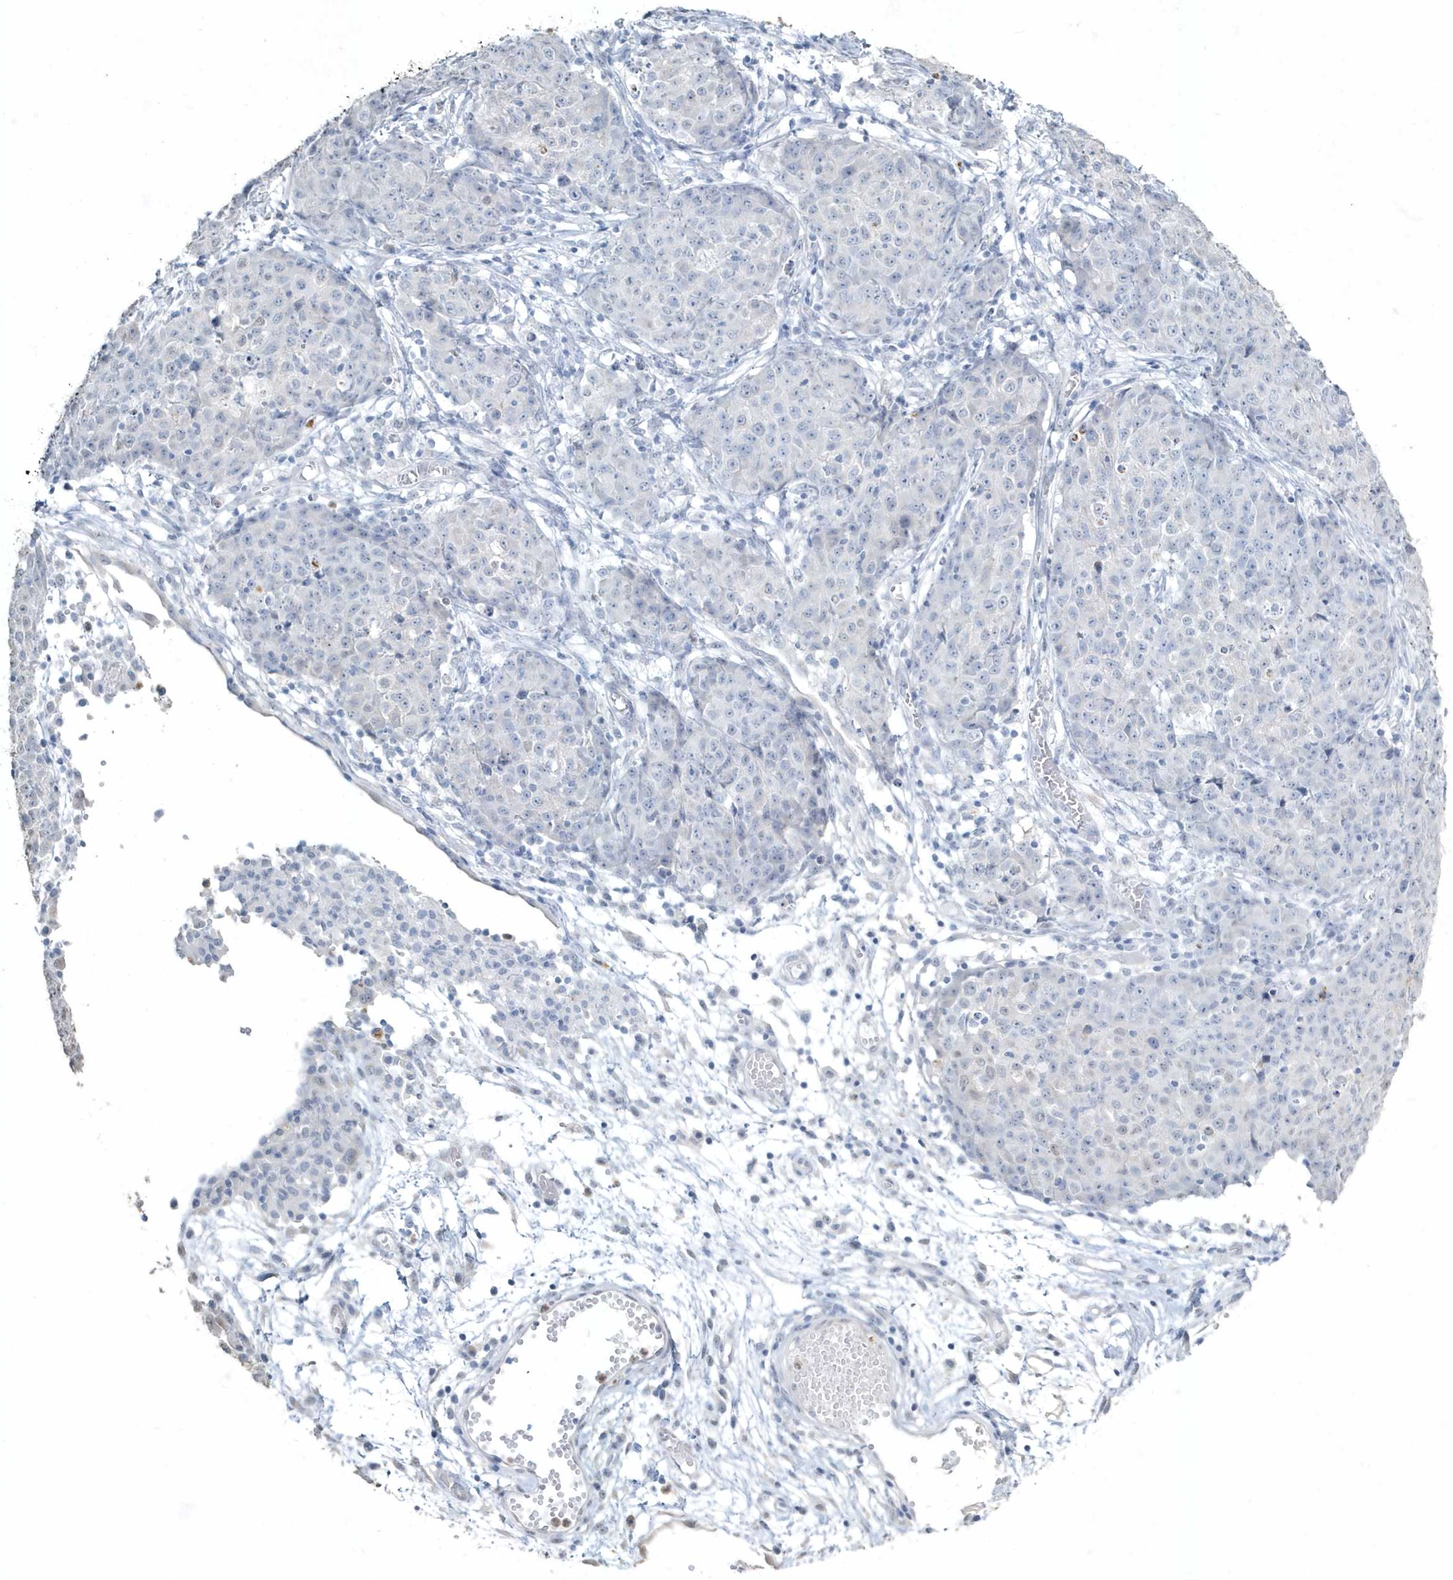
{"staining": {"intensity": "negative", "quantity": "none", "location": "none"}, "tissue": "ovarian cancer", "cell_type": "Tumor cells", "image_type": "cancer", "snomed": [{"axis": "morphology", "description": "Carcinoma, endometroid"}, {"axis": "topography", "description": "Ovary"}], "caption": "The image reveals no significant expression in tumor cells of ovarian endometroid carcinoma.", "gene": "MYOT", "patient": {"sex": "female", "age": 42}}